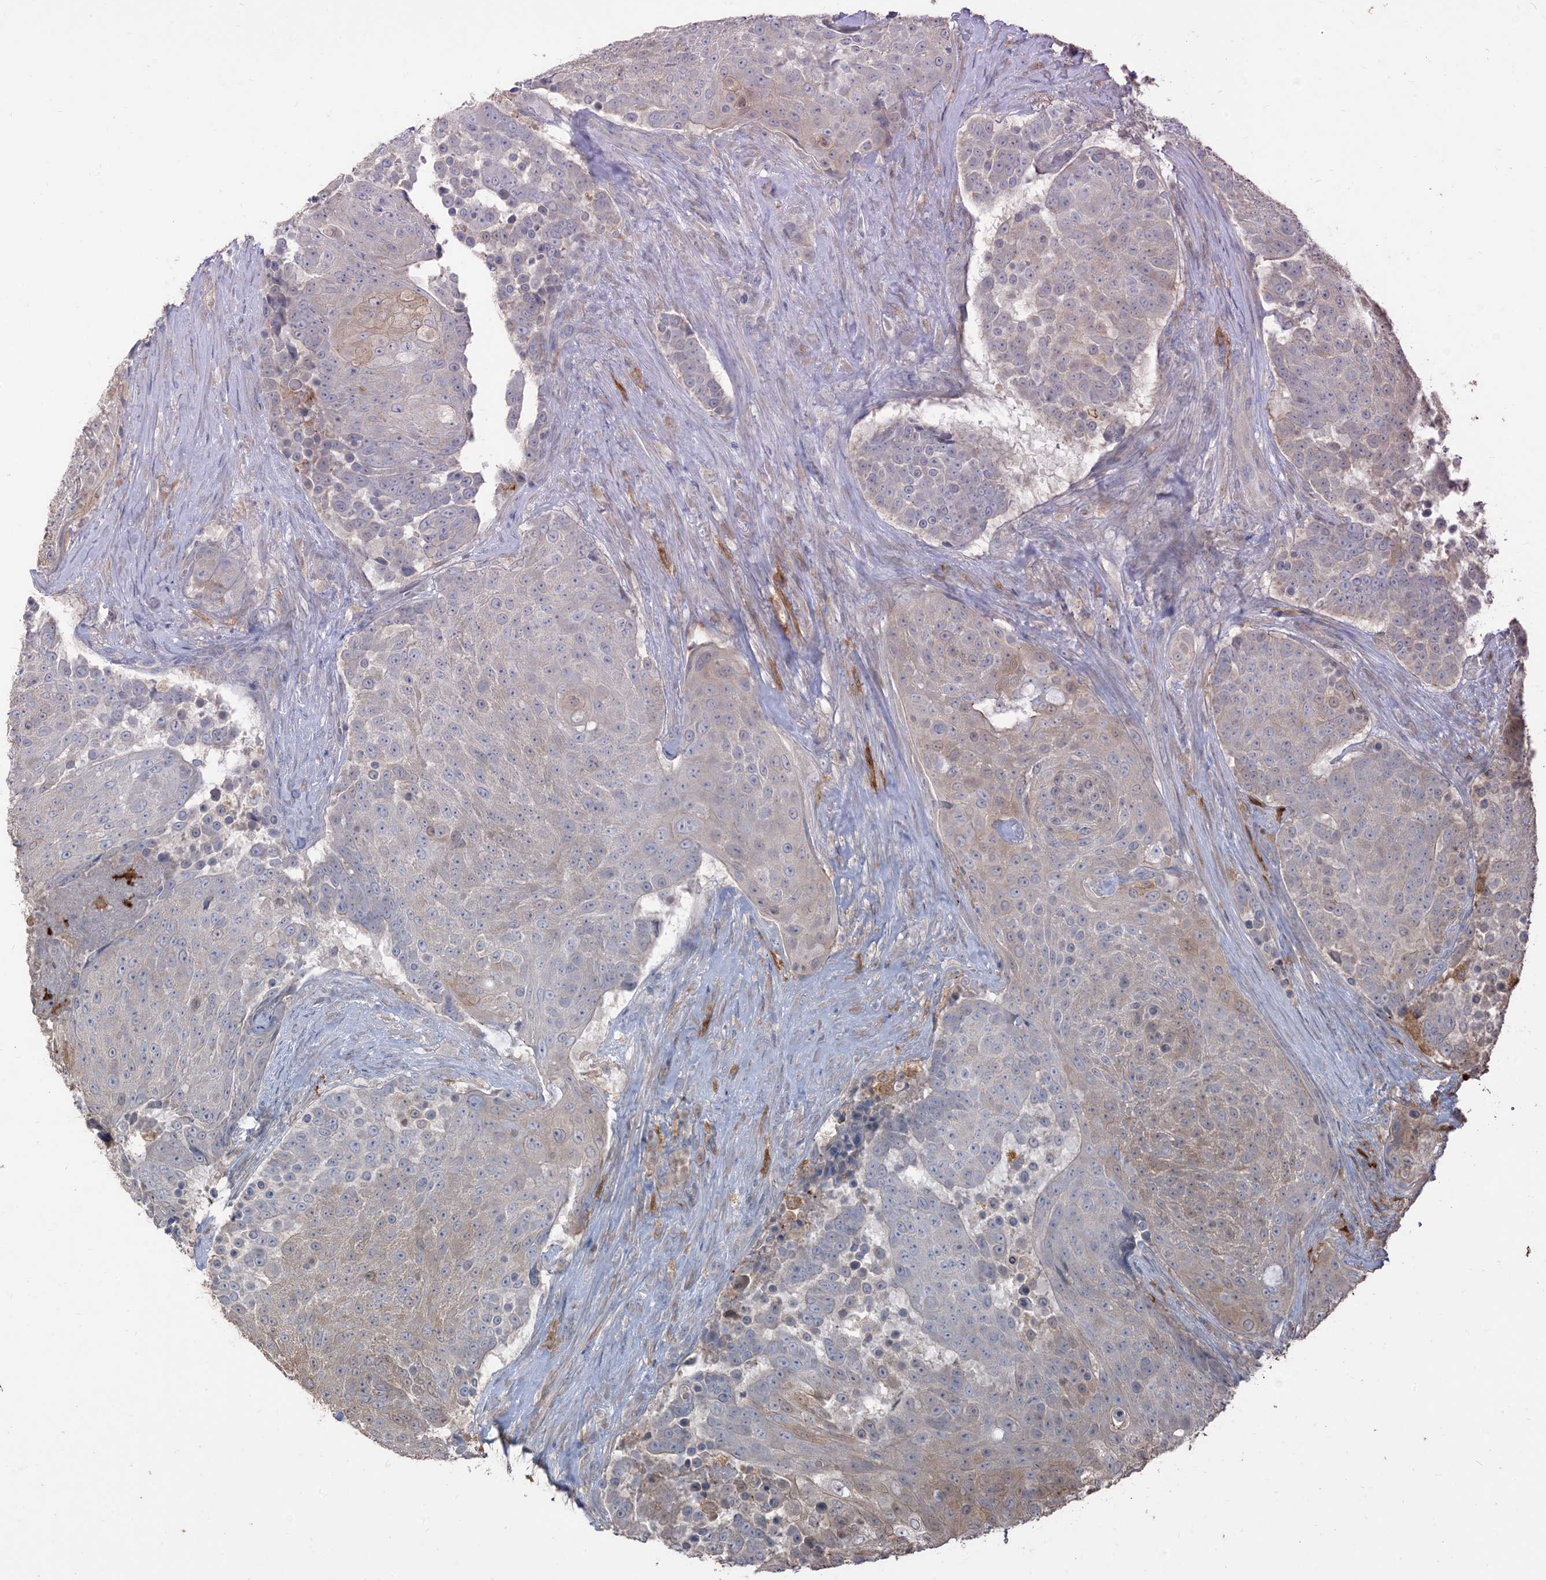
{"staining": {"intensity": "weak", "quantity": "<25%", "location": "cytoplasmic/membranous"}, "tissue": "urothelial cancer", "cell_type": "Tumor cells", "image_type": "cancer", "snomed": [{"axis": "morphology", "description": "Urothelial carcinoma, High grade"}, {"axis": "topography", "description": "Urinary bladder"}], "caption": "DAB (3,3'-diaminobenzidine) immunohistochemical staining of human urothelial carcinoma (high-grade) demonstrates no significant staining in tumor cells.", "gene": "RNF175", "patient": {"sex": "female", "age": 63}}